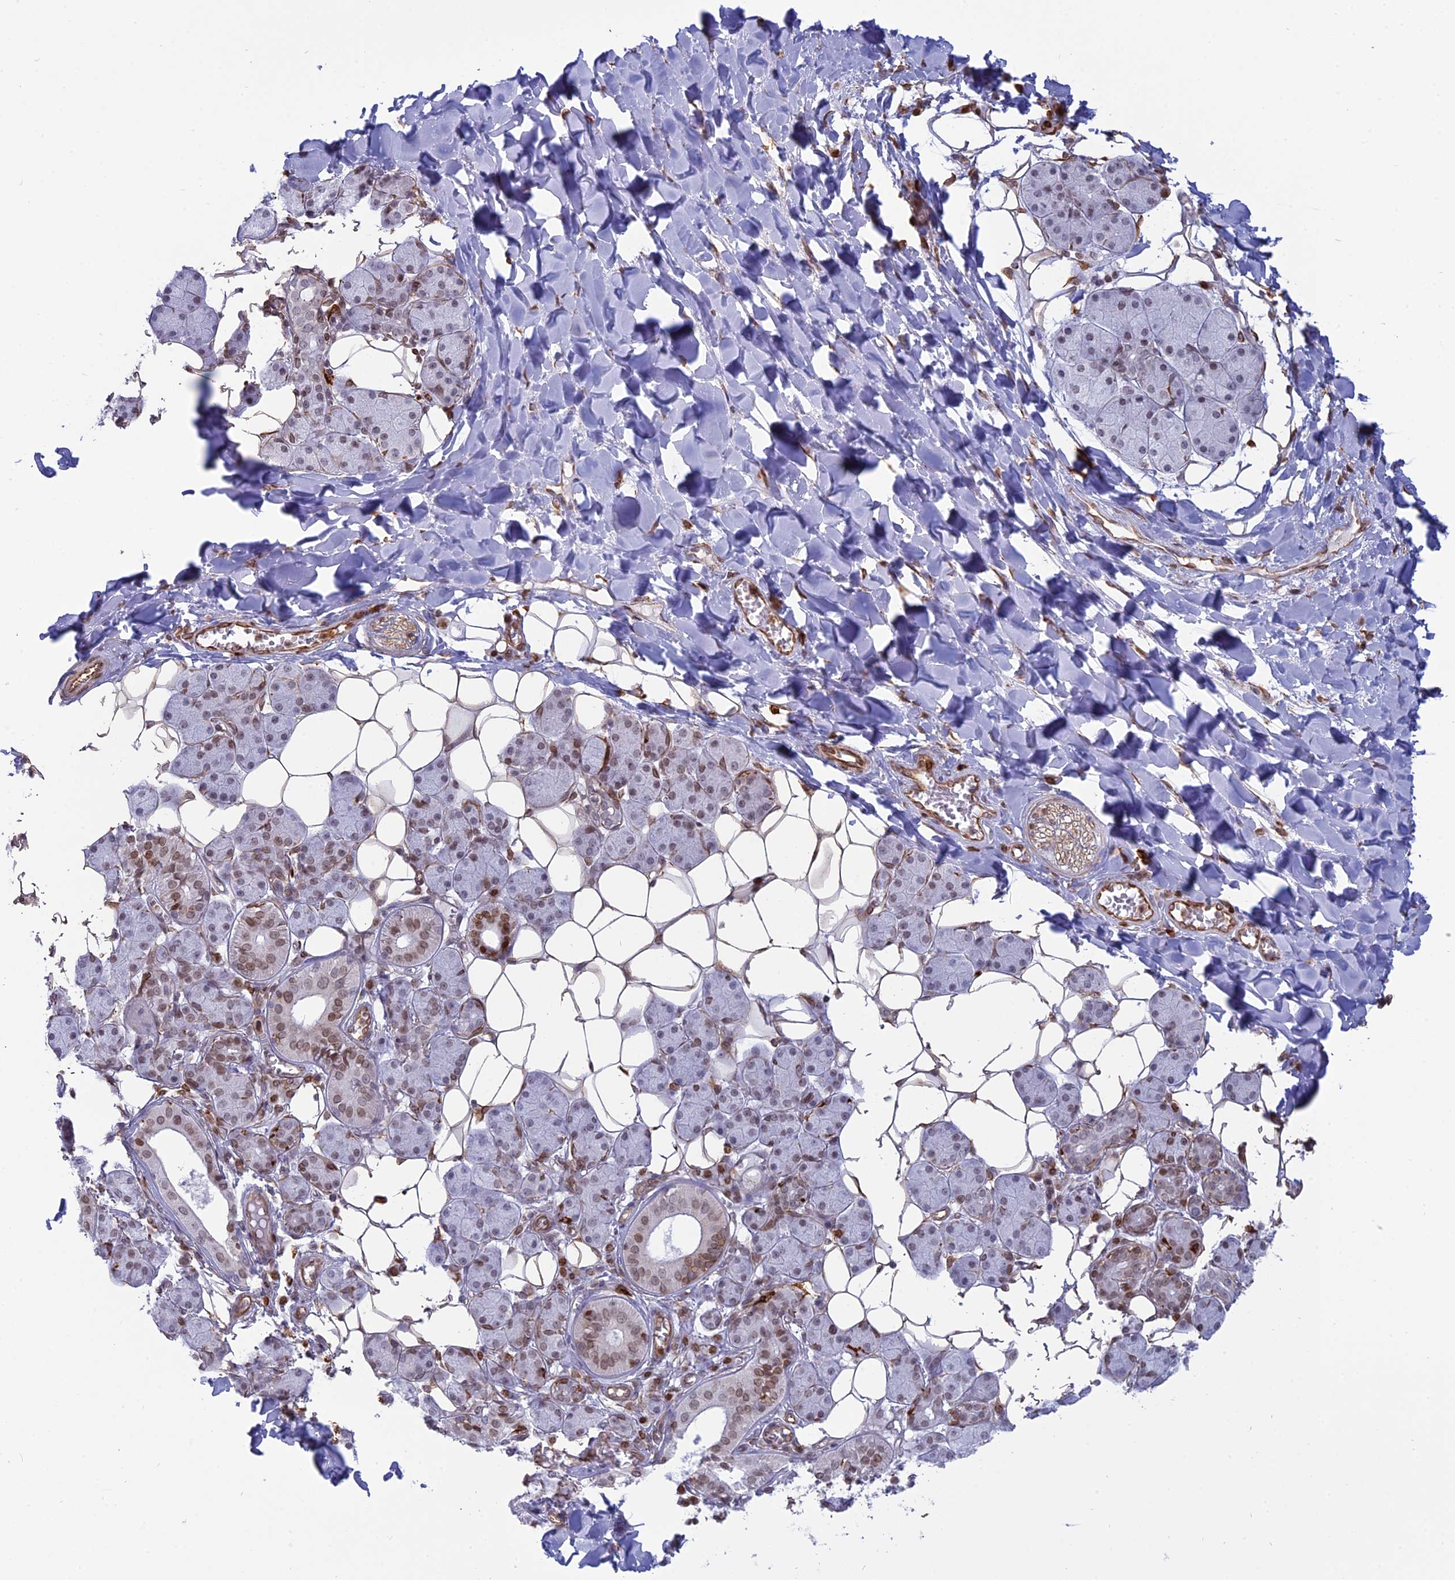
{"staining": {"intensity": "weak", "quantity": "<25%", "location": "nuclear"}, "tissue": "salivary gland", "cell_type": "Glandular cells", "image_type": "normal", "snomed": [{"axis": "morphology", "description": "Normal tissue, NOS"}, {"axis": "topography", "description": "Salivary gland"}], "caption": "IHC histopathology image of unremarkable salivary gland: salivary gland stained with DAB (3,3'-diaminobenzidine) shows no significant protein positivity in glandular cells. The staining was performed using DAB (3,3'-diaminobenzidine) to visualize the protein expression in brown, while the nuclei were stained in blue with hematoxylin (Magnification: 20x).", "gene": "APOBR", "patient": {"sex": "female", "age": 33}}